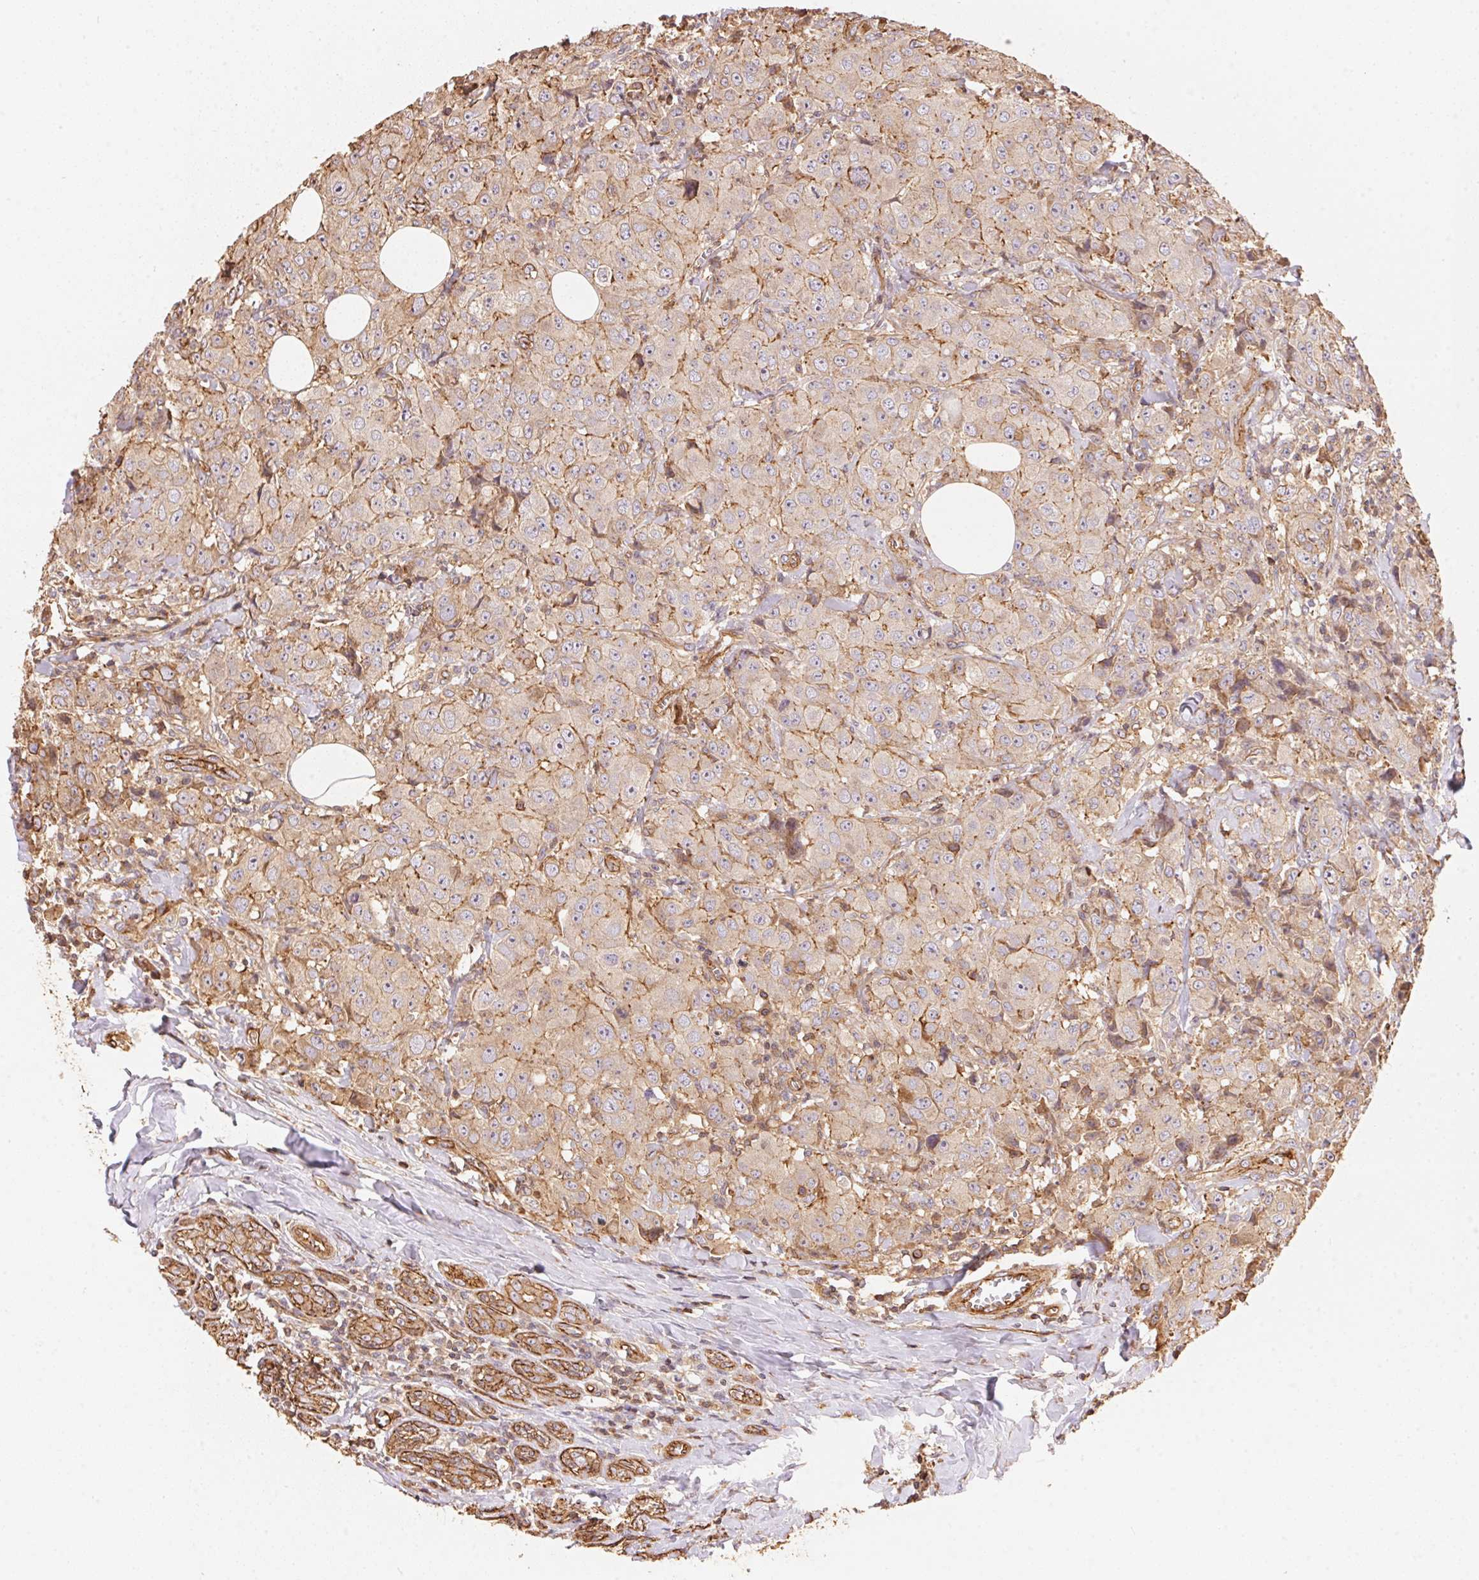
{"staining": {"intensity": "moderate", "quantity": "25%-75%", "location": "cytoplasmic/membranous"}, "tissue": "breast cancer", "cell_type": "Tumor cells", "image_type": "cancer", "snomed": [{"axis": "morphology", "description": "Normal tissue, NOS"}, {"axis": "morphology", "description": "Duct carcinoma"}, {"axis": "topography", "description": "Breast"}], "caption": "Breast cancer (infiltrating ductal carcinoma) was stained to show a protein in brown. There is medium levels of moderate cytoplasmic/membranous positivity in about 25%-75% of tumor cells.", "gene": "FRAS1", "patient": {"sex": "female", "age": 43}}